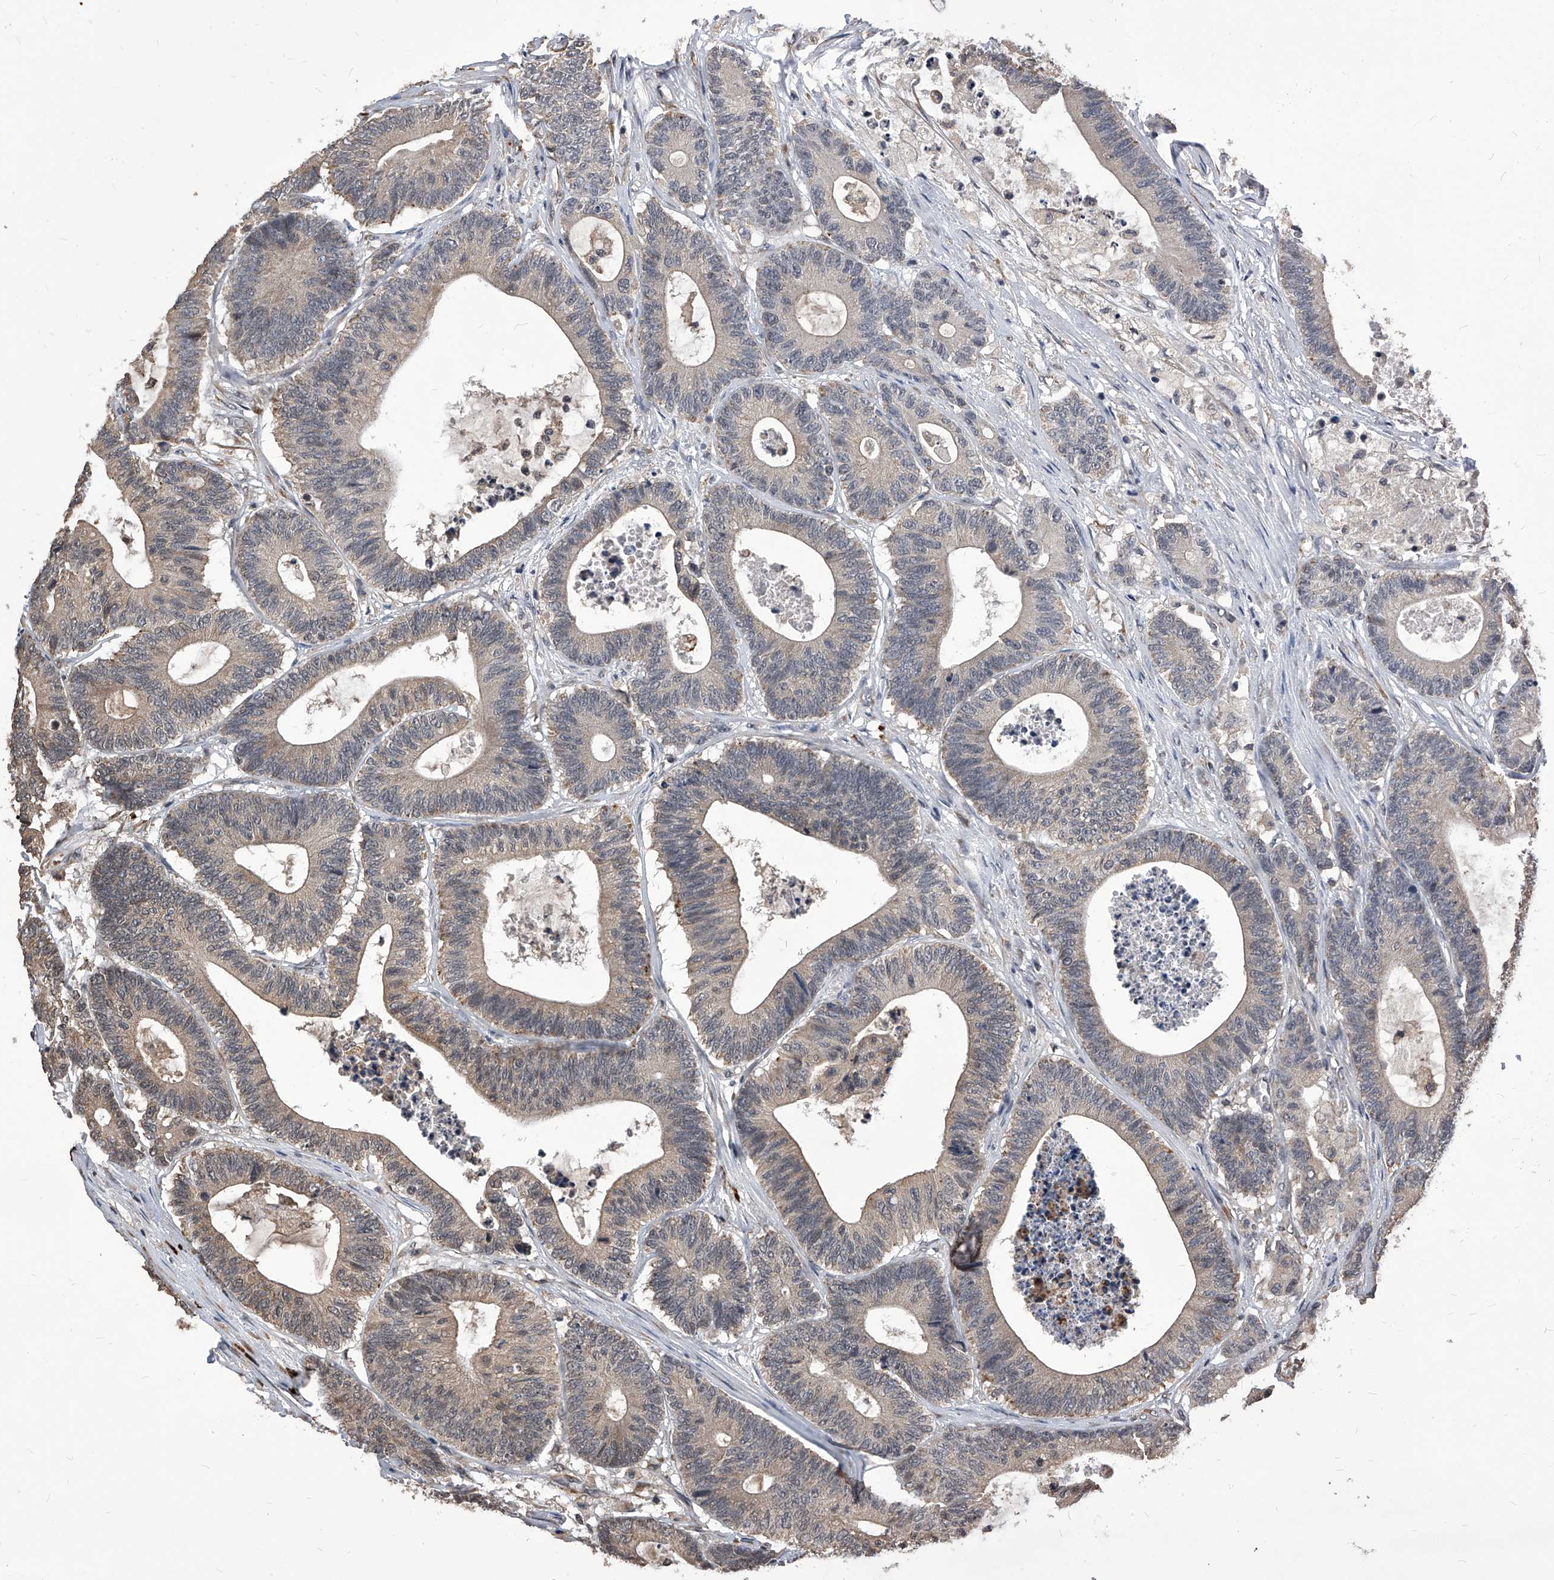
{"staining": {"intensity": "weak", "quantity": "25%-75%", "location": "cytoplasmic/membranous"}, "tissue": "colorectal cancer", "cell_type": "Tumor cells", "image_type": "cancer", "snomed": [{"axis": "morphology", "description": "Adenocarcinoma, NOS"}, {"axis": "topography", "description": "Colon"}], "caption": "Colorectal adenocarcinoma was stained to show a protein in brown. There is low levels of weak cytoplasmic/membranous expression in approximately 25%-75% of tumor cells. (DAB IHC with brightfield microscopy, high magnification).", "gene": "ID1", "patient": {"sex": "female", "age": 84}}